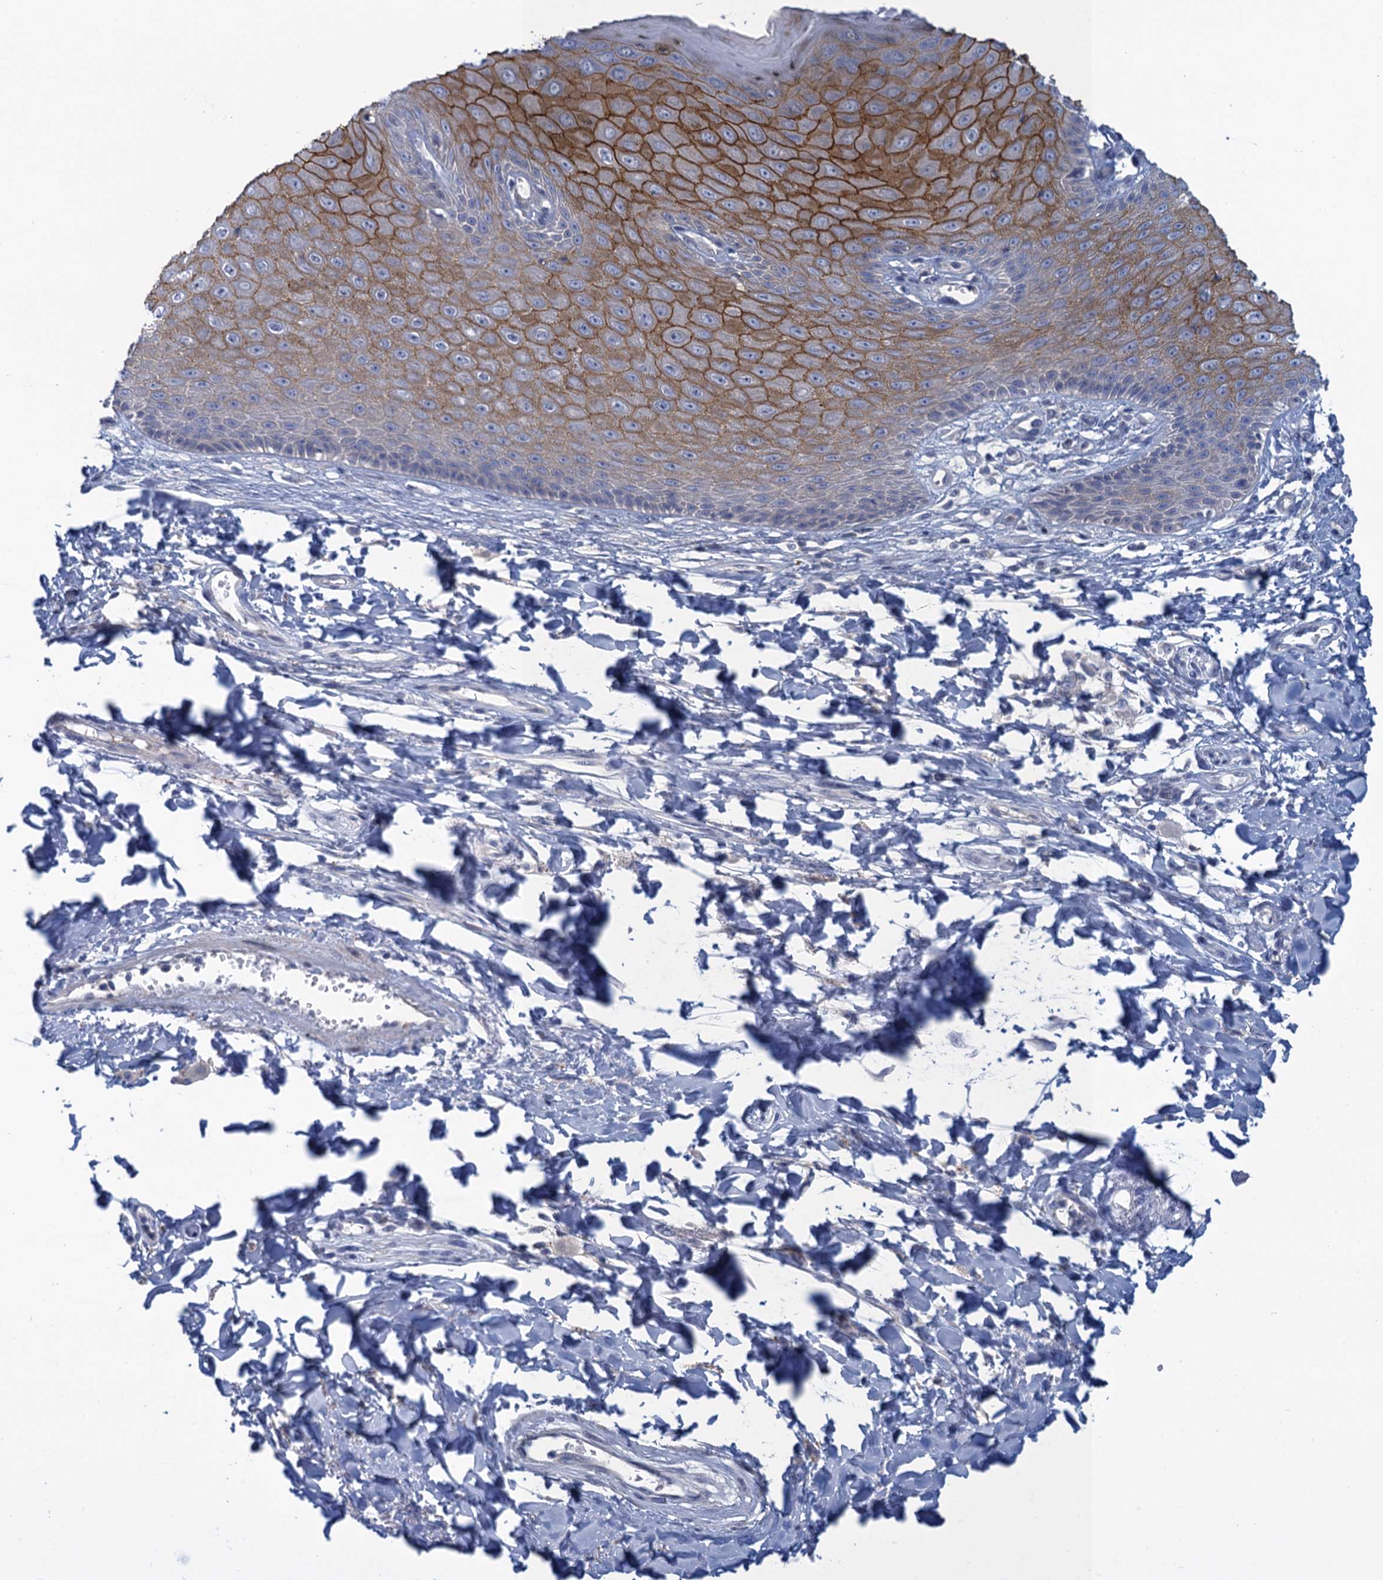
{"staining": {"intensity": "strong", "quantity": "25%-75%", "location": "cytoplasmic/membranous"}, "tissue": "skin", "cell_type": "Epidermal cells", "image_type": "normal", "snomed": [{"axis": "morphology", "description": "Normal tissue, NOS"}, {"axis": "topography", "description": "Anal"}], "caption": "Protein expression analysis of benign human skin reveals strong cytoplasmic/membranous expression in about 25%-75% of epidermal cells.", "gene": "SCEL", "patient": {"sex": "male", "age": 78}}